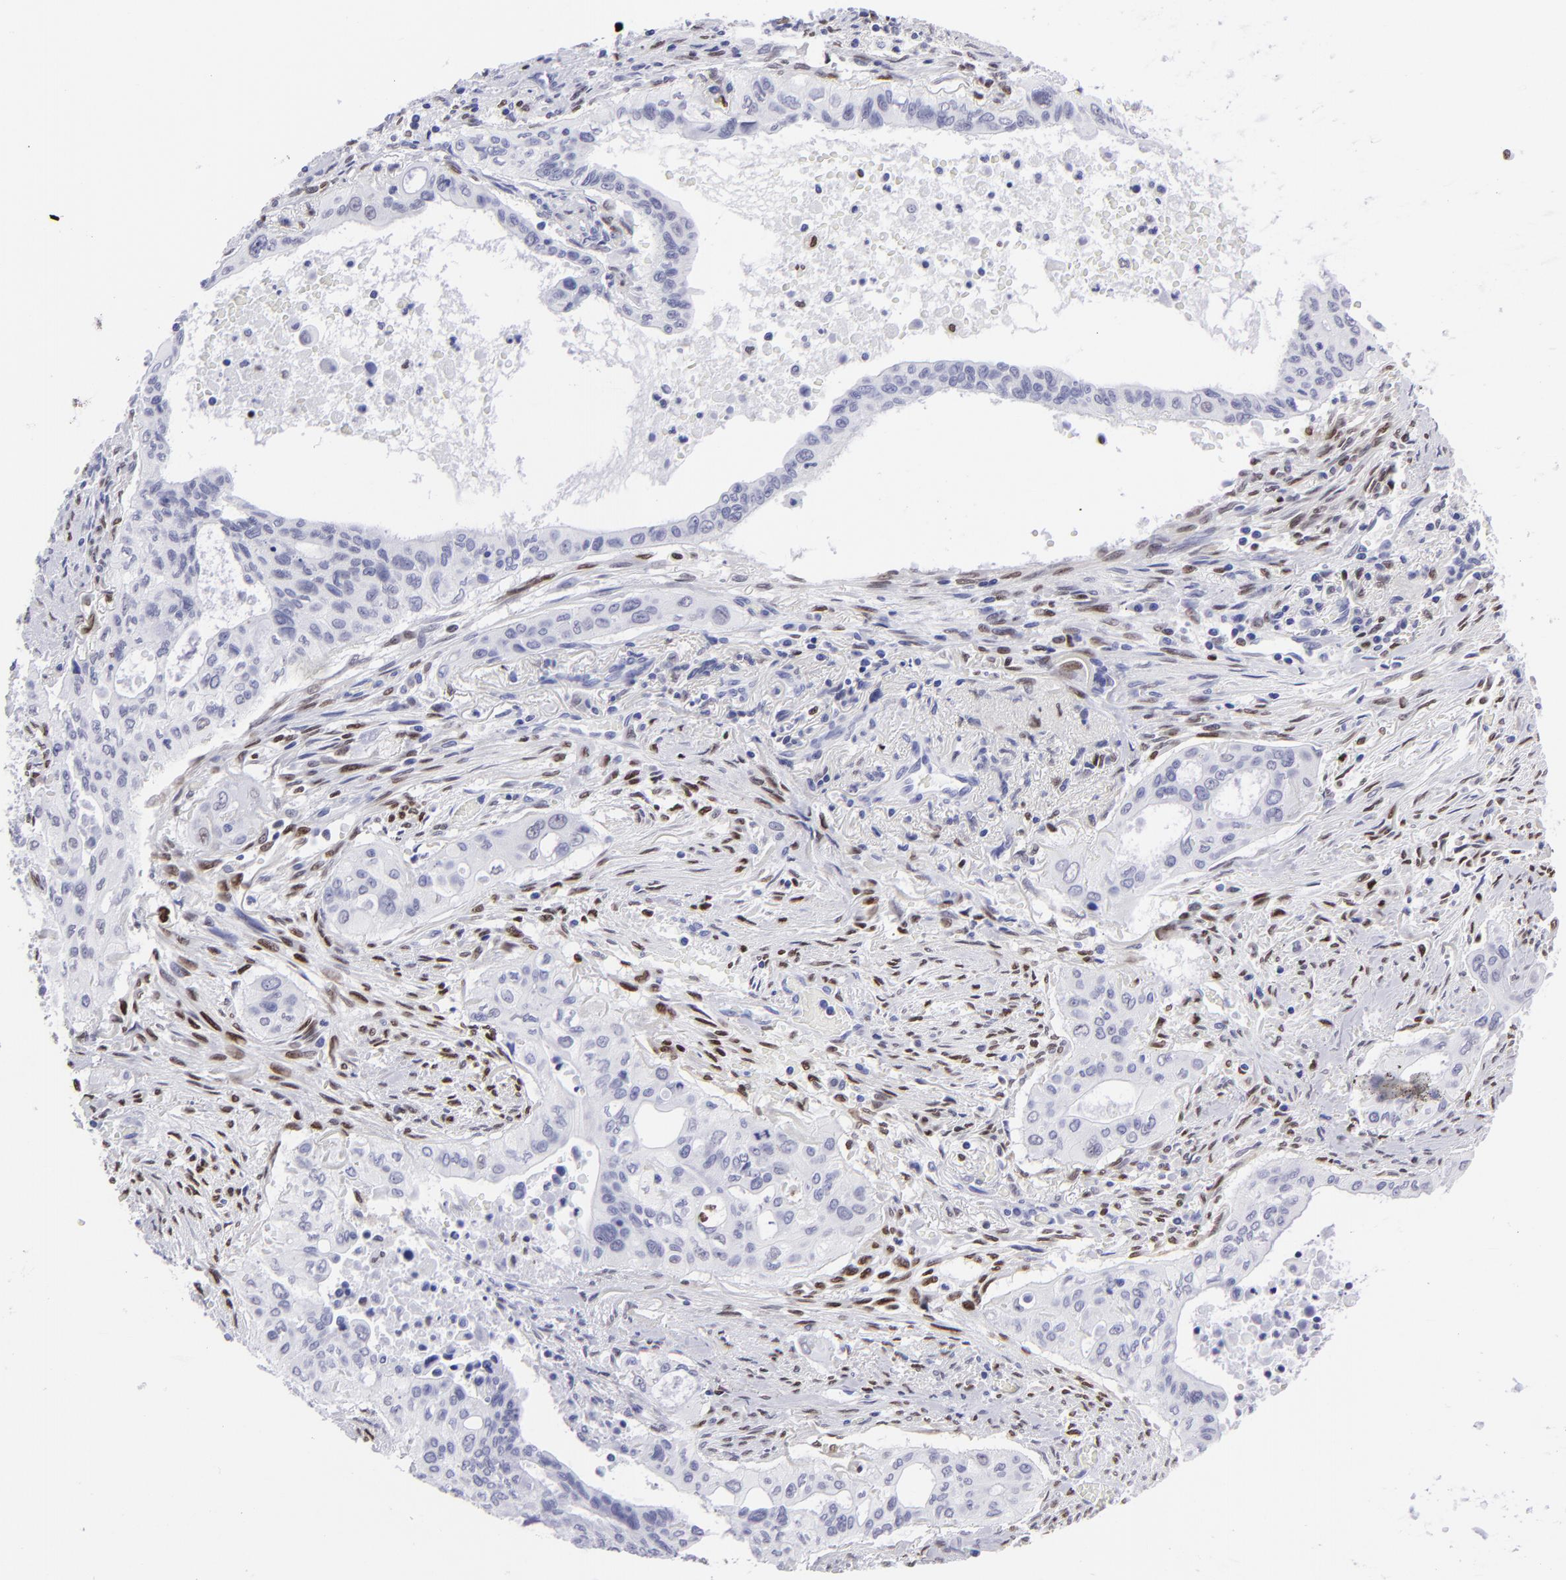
{"staining": {"intensity": "negative", "quantity": "none", "location": "none"}, "tissue": "pancreatic cancer", "cell_type": "Tumor cells", "image_type": "cancer", "snomed": [{"axis": "morphology", "description": "Adenocarcinoma, NOS"}, {"axis": "topography", "description": "Pancreas"}], "caption": "The micrograph demonstrates no significant staining in tumor cells of adenocarcinoma (pancreatic).", "gene": "MITF", "patient": {"sex": "male", "age": 77}}